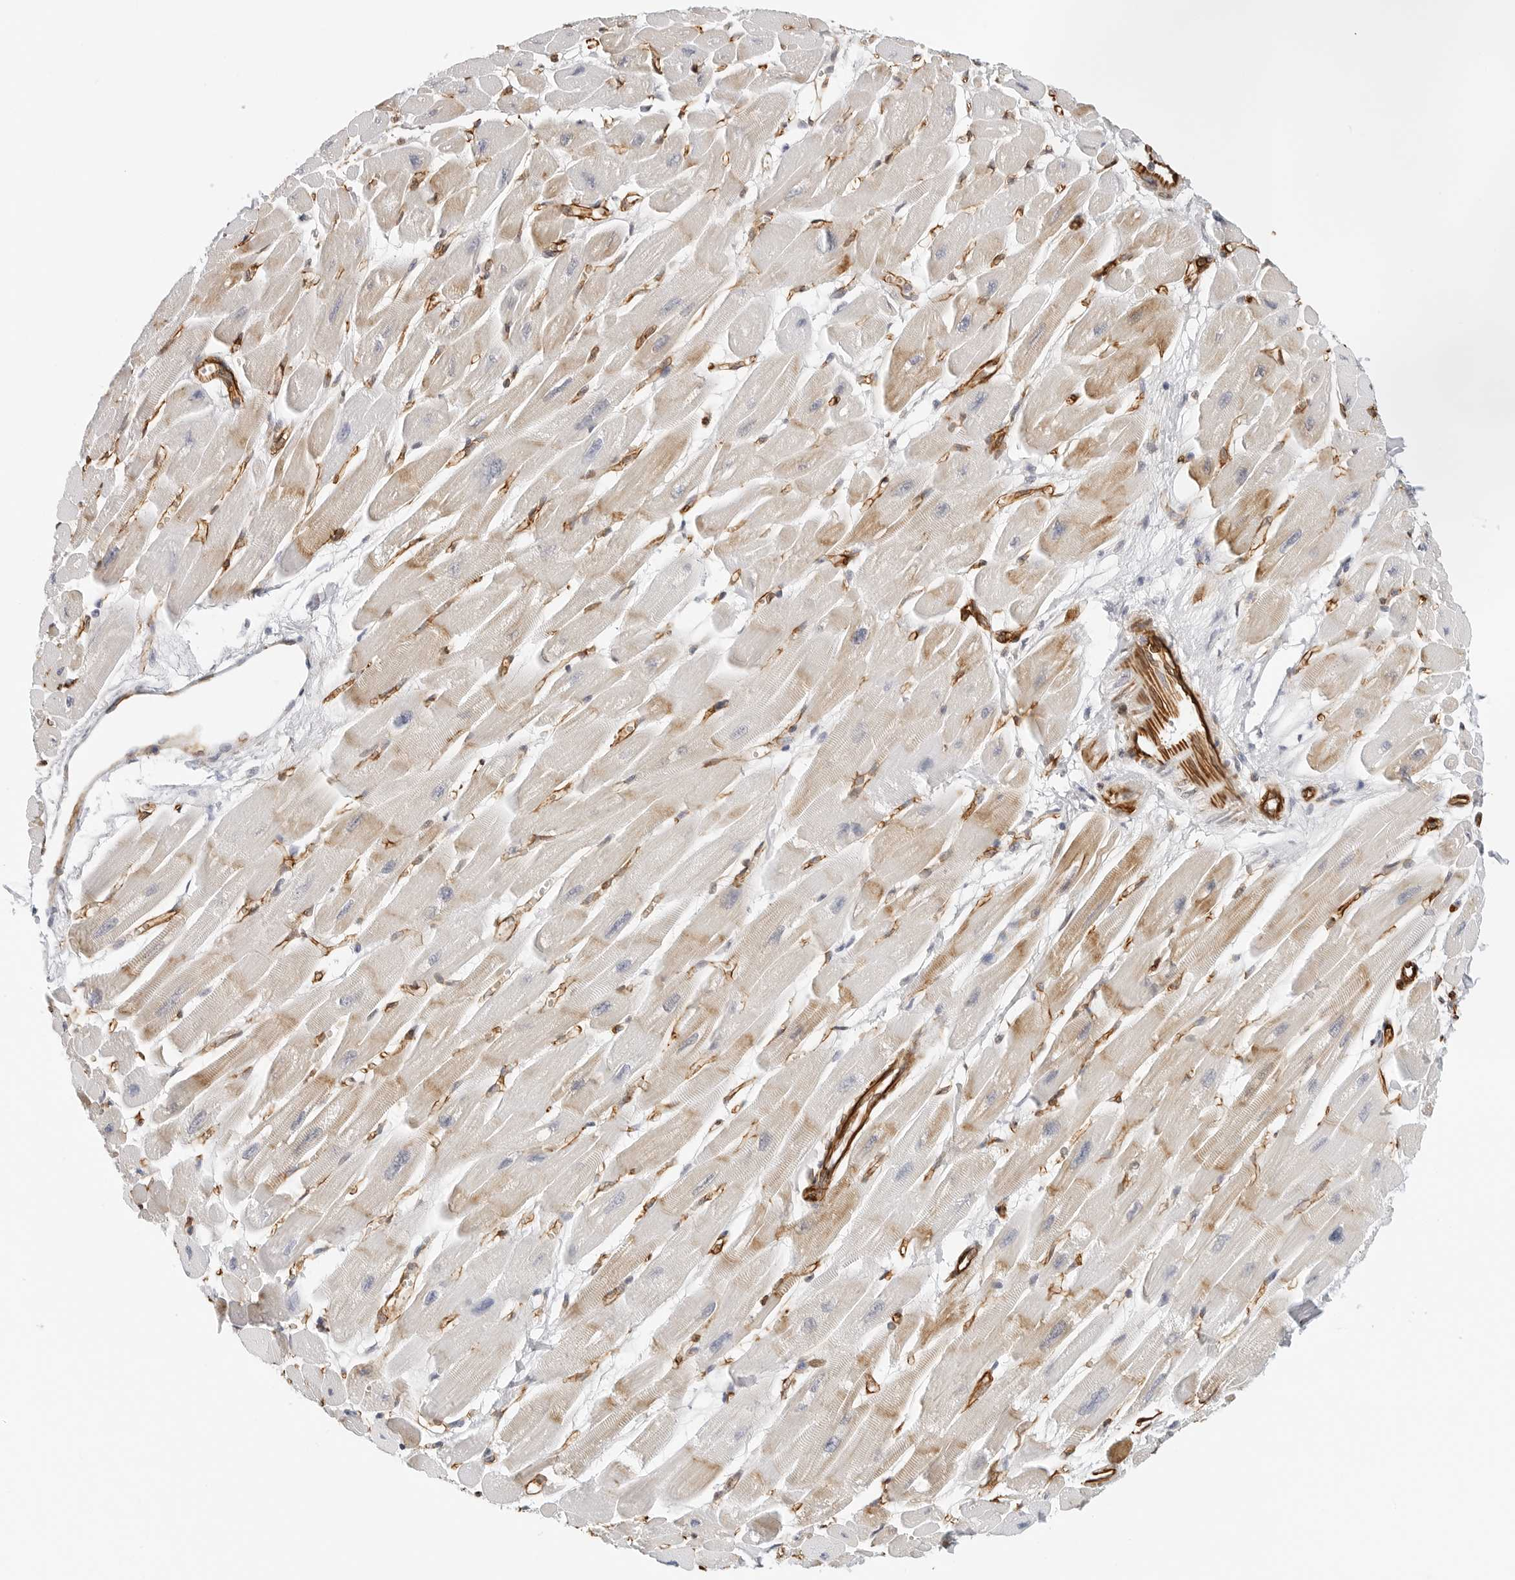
{"staining": {"intensity": "moderate", "quantity": "25%-75%", "location": "cytoplasmic/membranous"}, "tissue": "heart muscle", "cell_type": "Cardiomyocytes", "image_type": "normal", "snomed": [{"axis": "morphology", "description": "Normal tissue, NOS"}, {"axis": "topography", "description": "Heart"}], "caption": "High-magnification brightfield microscopy of normal heart muscle stained with DAB (brown) and counterstained with hematoxylin (blue). cardiomyocytes exhibit moderate cytoplasmic/membranous positivity is present in approximately25%-75% of cells. (brown staining indicates protein expression, while blue staining denotes nuclei).", "gene": "NES", "patient": {"sex": "female", "age": 54}}